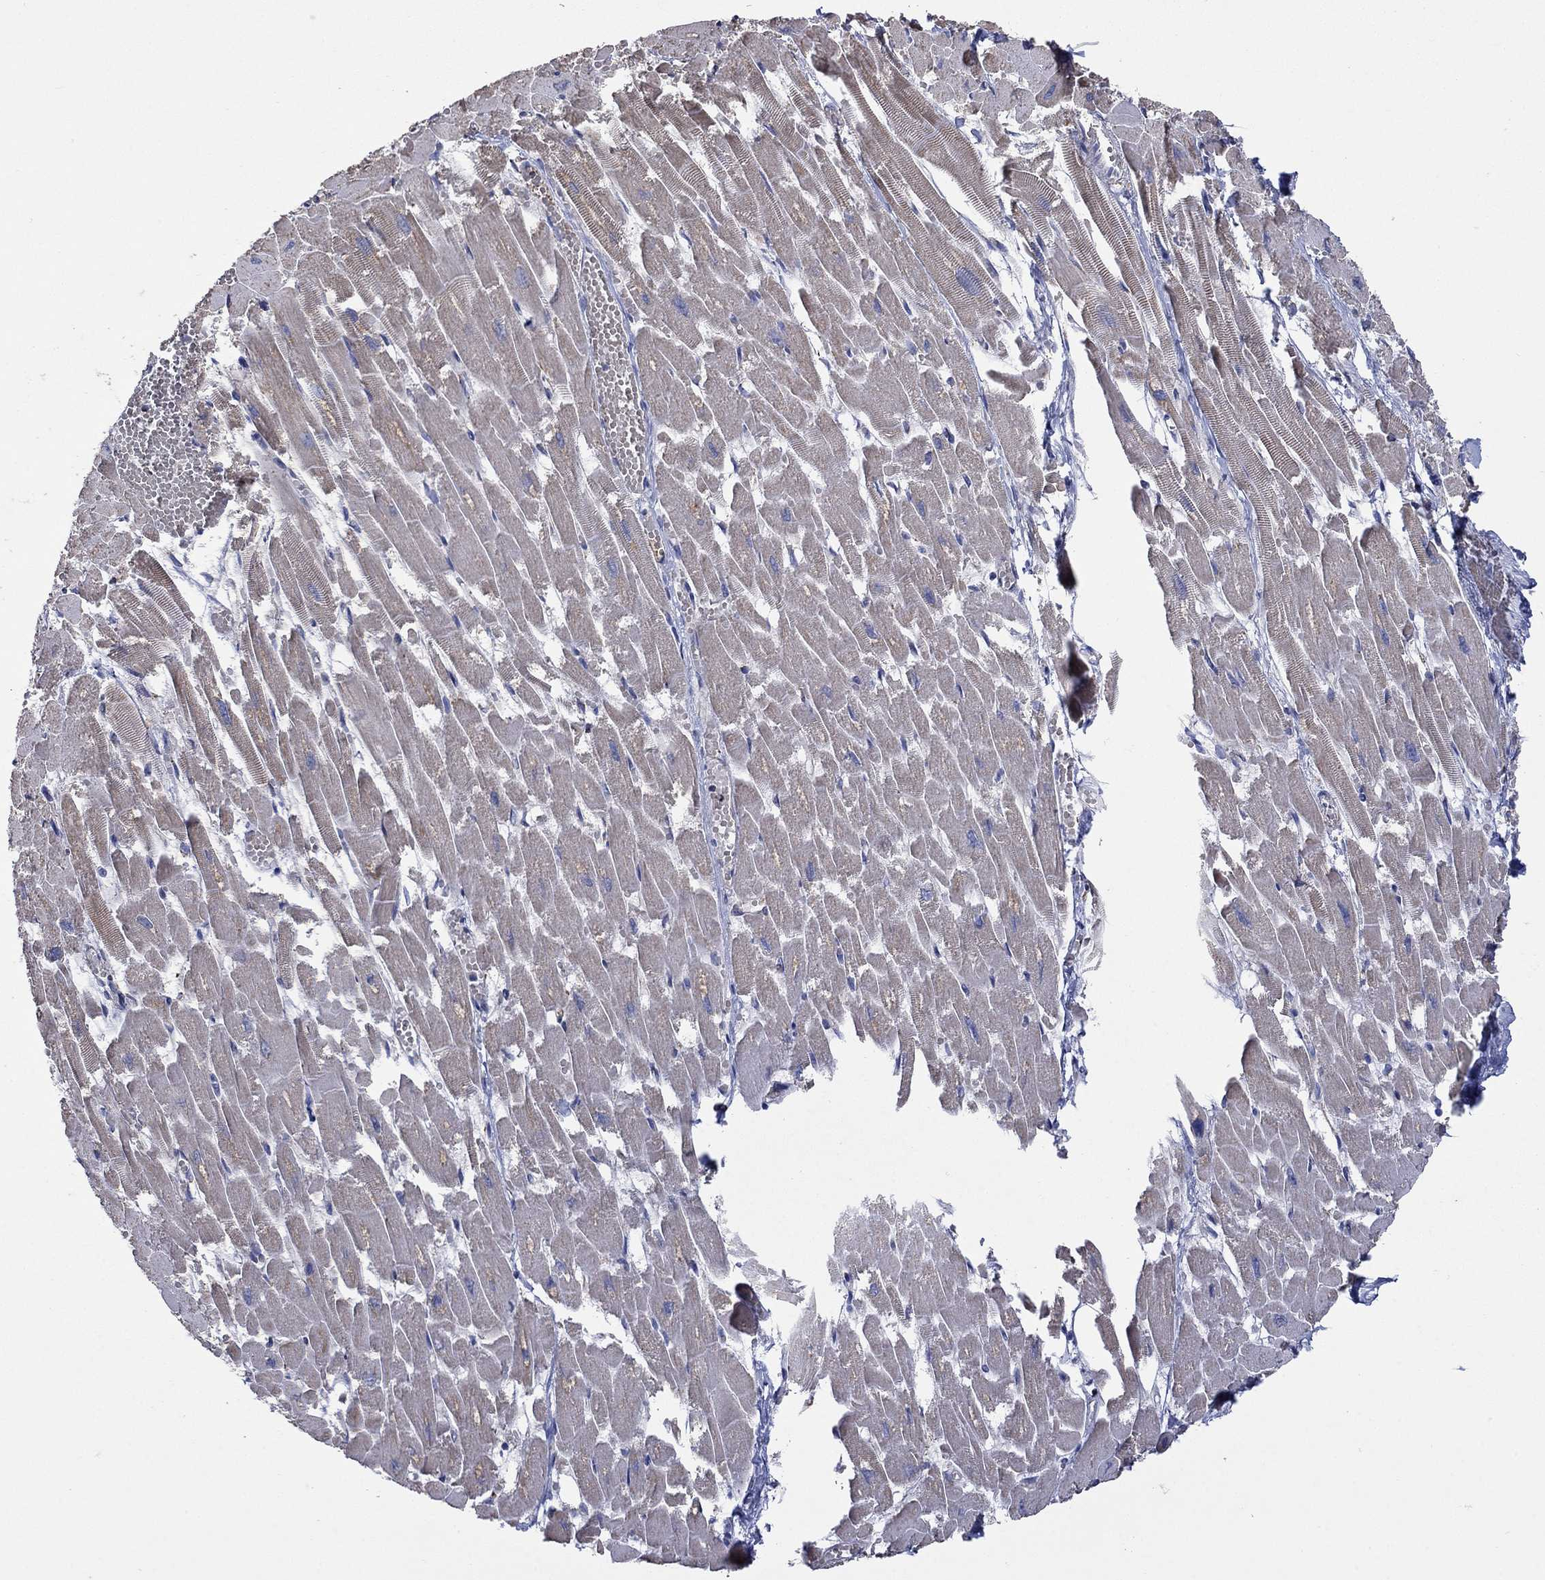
{"staining": {"intensity": "weak", "quantity": "<25%", "location": "cytoplasmic/membranous"}, "tissue": "heart muscle", "cell_type": "Cardiomyocytes", "image_type": "normal", "snomed": [{"axis": "morphology", "description": "Normal tissue, NOS"}, {"axis": "topography", "description": "Heart"}], "caption": "Immunohistochemistry of normal human heart muscle shows no staining in cardiomyocytes. Nuclei are stained in blue.", "gene": "HPS5", "patient": {"sex": "female", "age": 52}}